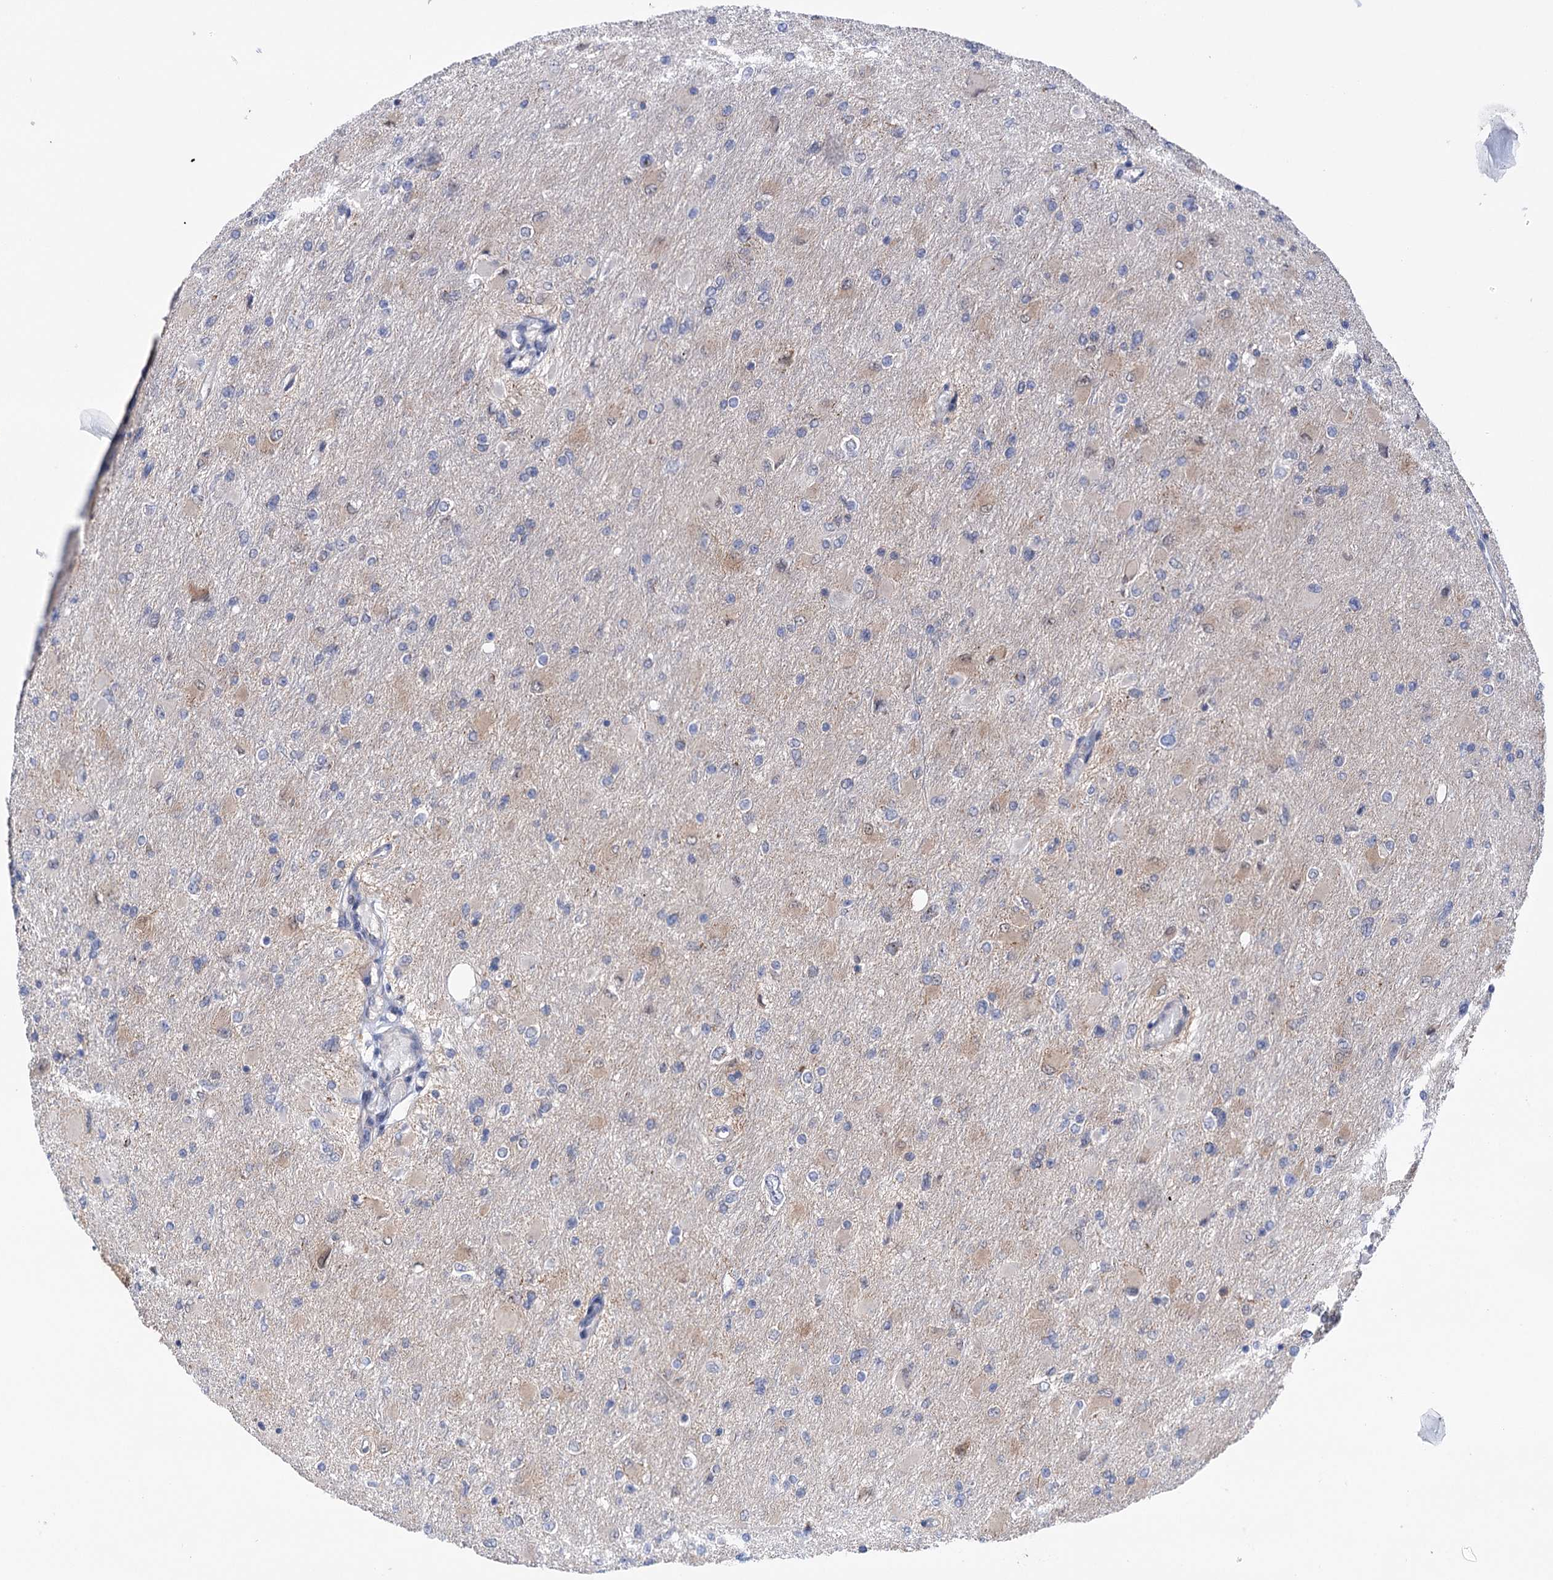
{"staining": {"intensity": "negative", "quantity": "none", "location": "none"}, "tissue": "glioma", "cell_type": "Tumor cells", "image_type": "cancer", "snomed": [{"axis": "morphology", "description": "Glioma, malignant, High grade"}, {"axis": "topography", "description": "Cerebral cortex"}], "caption": "Histopathology image shows no significant protein positivity in tumor cells of glioma. (Brightfield microscopy of DAB (3,3'-diaminobenzidine) immunohistochemistry (IHC) at high magnification).", "gene": "SUCLA2", "patient": {"sex": "female", "age": 36}}